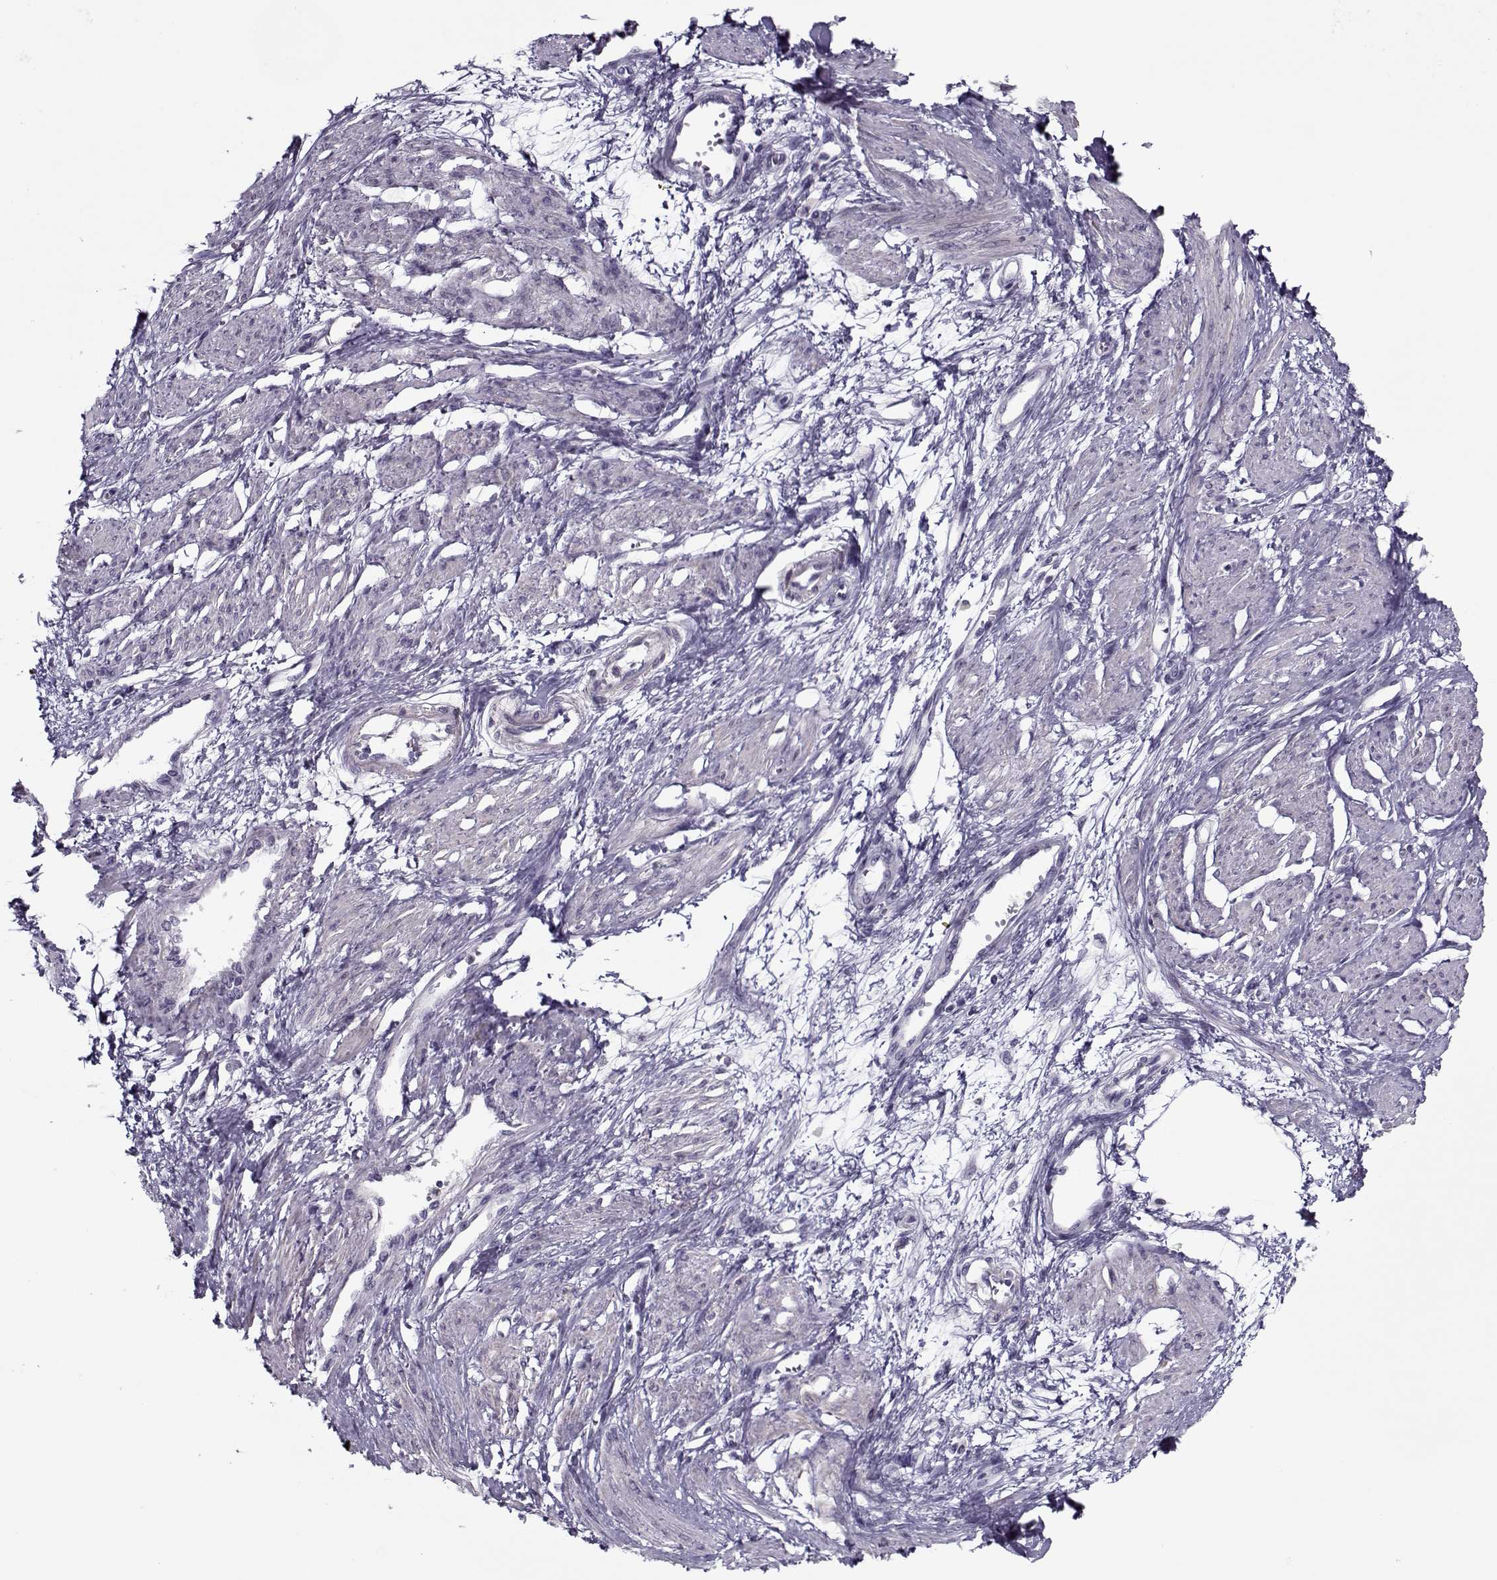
{"staining": {"intensity": "negative", "quantity": "none", "location": "none"}, "tissue": "smooth muscle", "cell_type": "Smooth muscle cells", "image_type": "normal", "snomed": [{"axis": "morphology", "description": "Normal tissue, NOS"}, {"axis": "topography", "description": "Smooth muscle"}, {"axis": "topography", "description": "Uterus"}], "caption": "The histopathology image reveals no significant positivity in smooth muscle cells of smooth muscle.", "gene": "CIBAR1", "patient": {"sex": "female", "age": 39}}